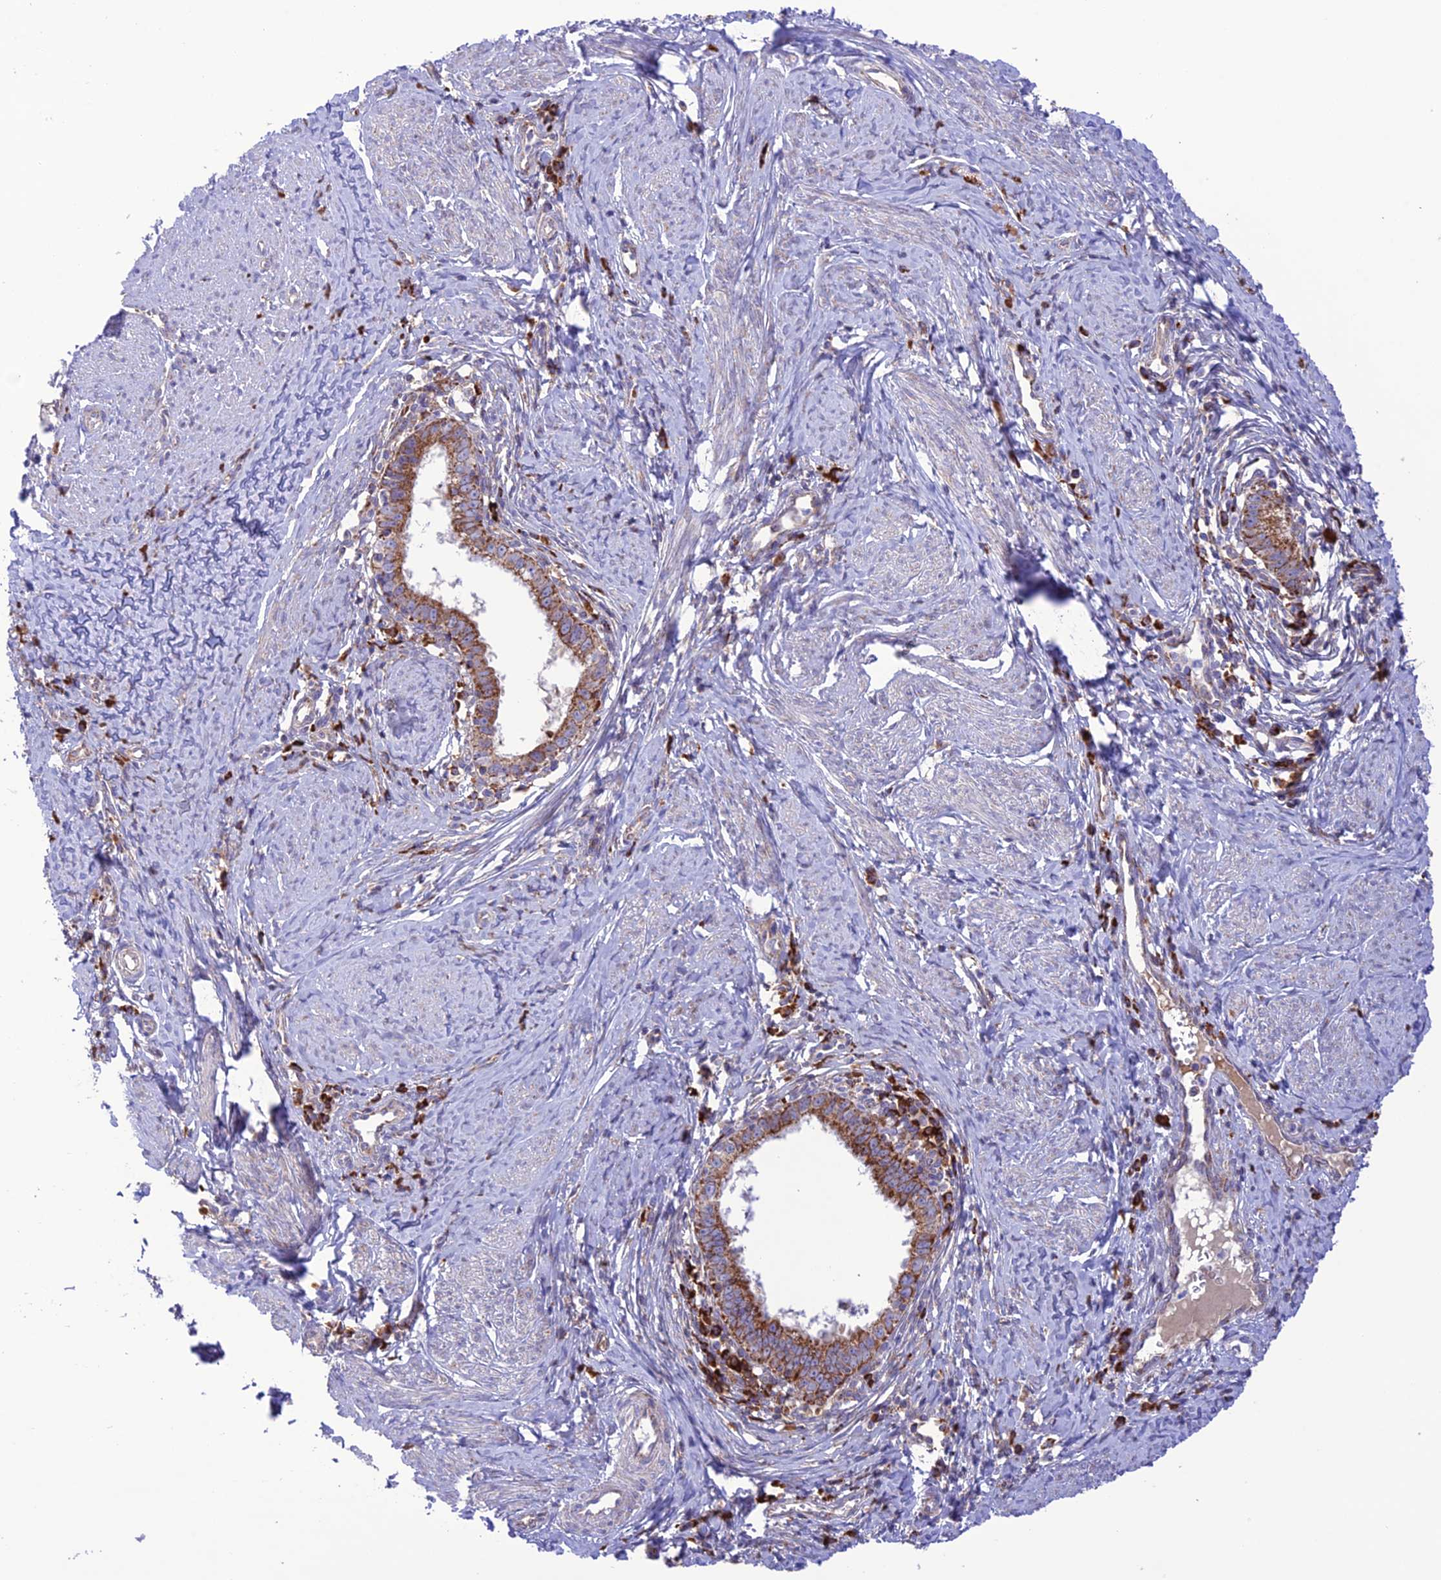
{"staining": {"intensity": "strong", "quantity": ">75%", "location": "cytoplasmic/membranous"}, "tissue": "cervical cancer", "cell_type": "Tumor cells", "image_type": "cancer", "snomed": [{"axis": "morphology", "description": "Adenocarcinoma, NOS"}, {"axis": "topography", "description": "Cervix"}], "caption": "Strong cytoplasmic/membranous expression is seen in approximately >75% of tumor cells in cervical adenocarcinoma.", "gene": "UAP1L1", "patient": {"sex": "female", "age": 36}}